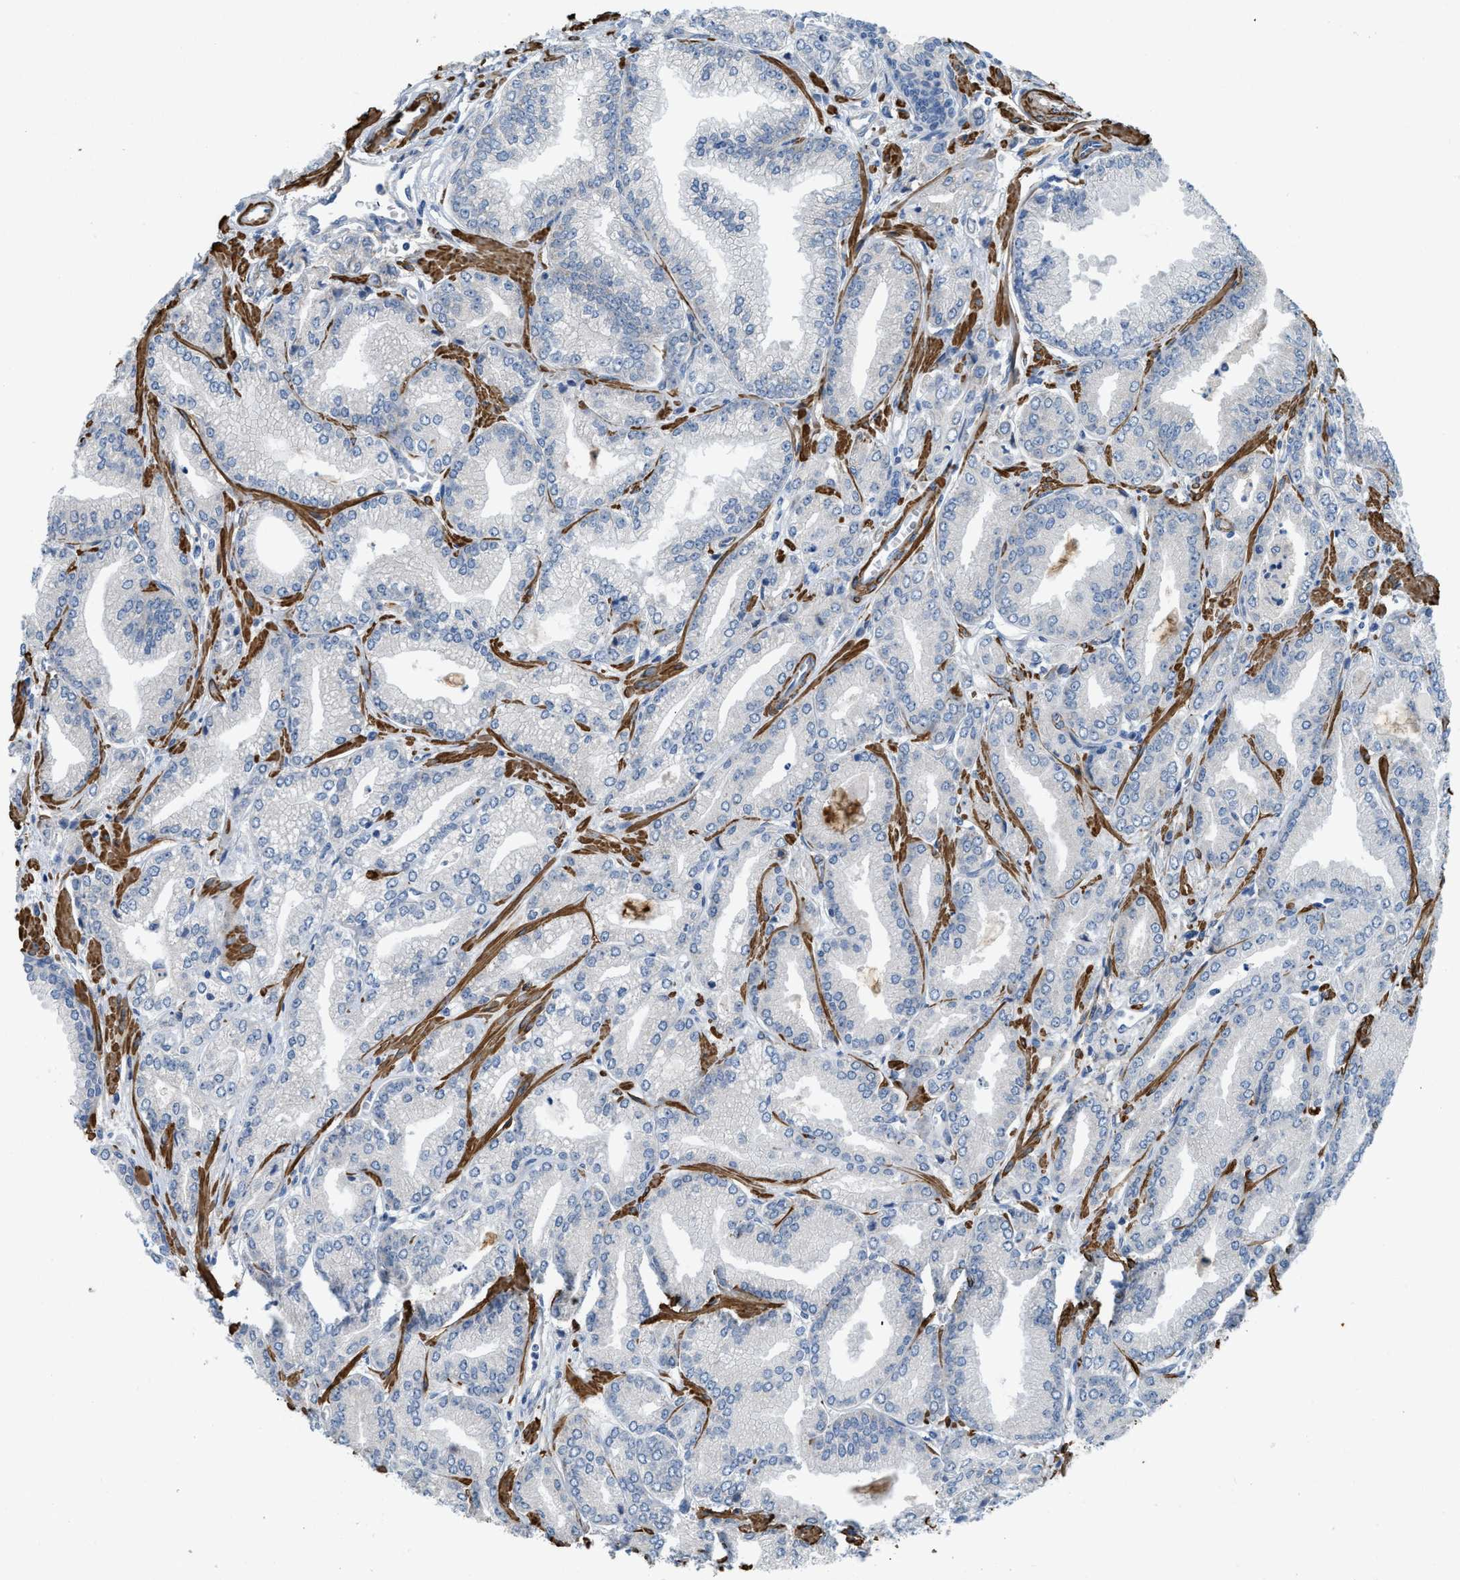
{"staining": {"intensity": "negative", "quantity": "none", "location": "none"}, "tissue": "prostate cancer", "cell_type": "Tumor cells", "image_type": "cancer", "snomed": [{"axis": "morphology", "description": "Adenocarcinoma, Low grade"}, {"axis": "topography", "description": "Prostate"}], "caption": "Micrograph shows no protein staining in tumor cells of prostate cancer (low-grade adenocarcinoma) tissue. (DAB immunohistochemistry (IHC) visualized using brightfield microscopy, high magnification).", "gene": "BMPR1A", "patient": {"sex": "male", "age": 52}}